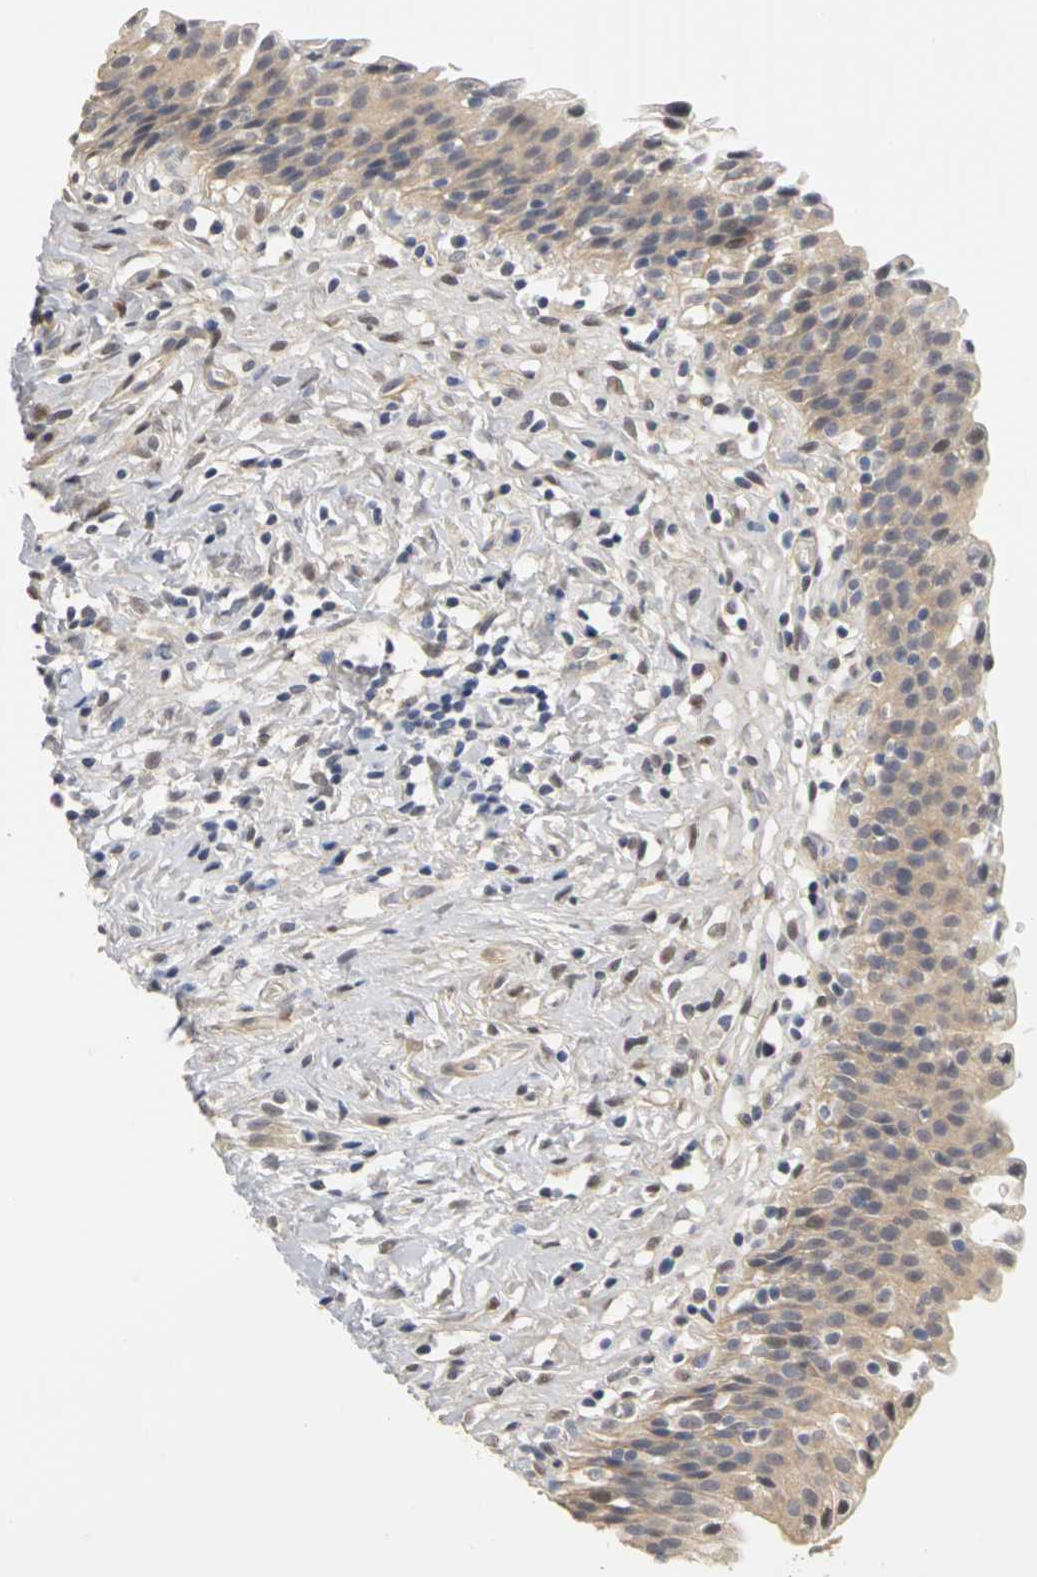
{"staining": {"intensity": "weak", "quantity": ">75%", "location": "cytoplasmic/membranous"}, "tissue": "urinary bladder", "cell_type": "Urothelial cells", "image_type": "normal", "snomed": [{"axis": "morphology", "description": "Normal tissue, NOS"}, {"axis": "topography", "description": "Urinary bladder"}], "caption": "Protein staining by IHC displays weak cytoplasmic/membranous expression in about >75% of urothelial cells in unremarkable urinary bladder. (DAB (3,3'-diaminobenzidine) IHC, brown staining for protein, blue staining for nuclei).", "gene": "PGR", "patient": {"sex": "male", "age": 51}}